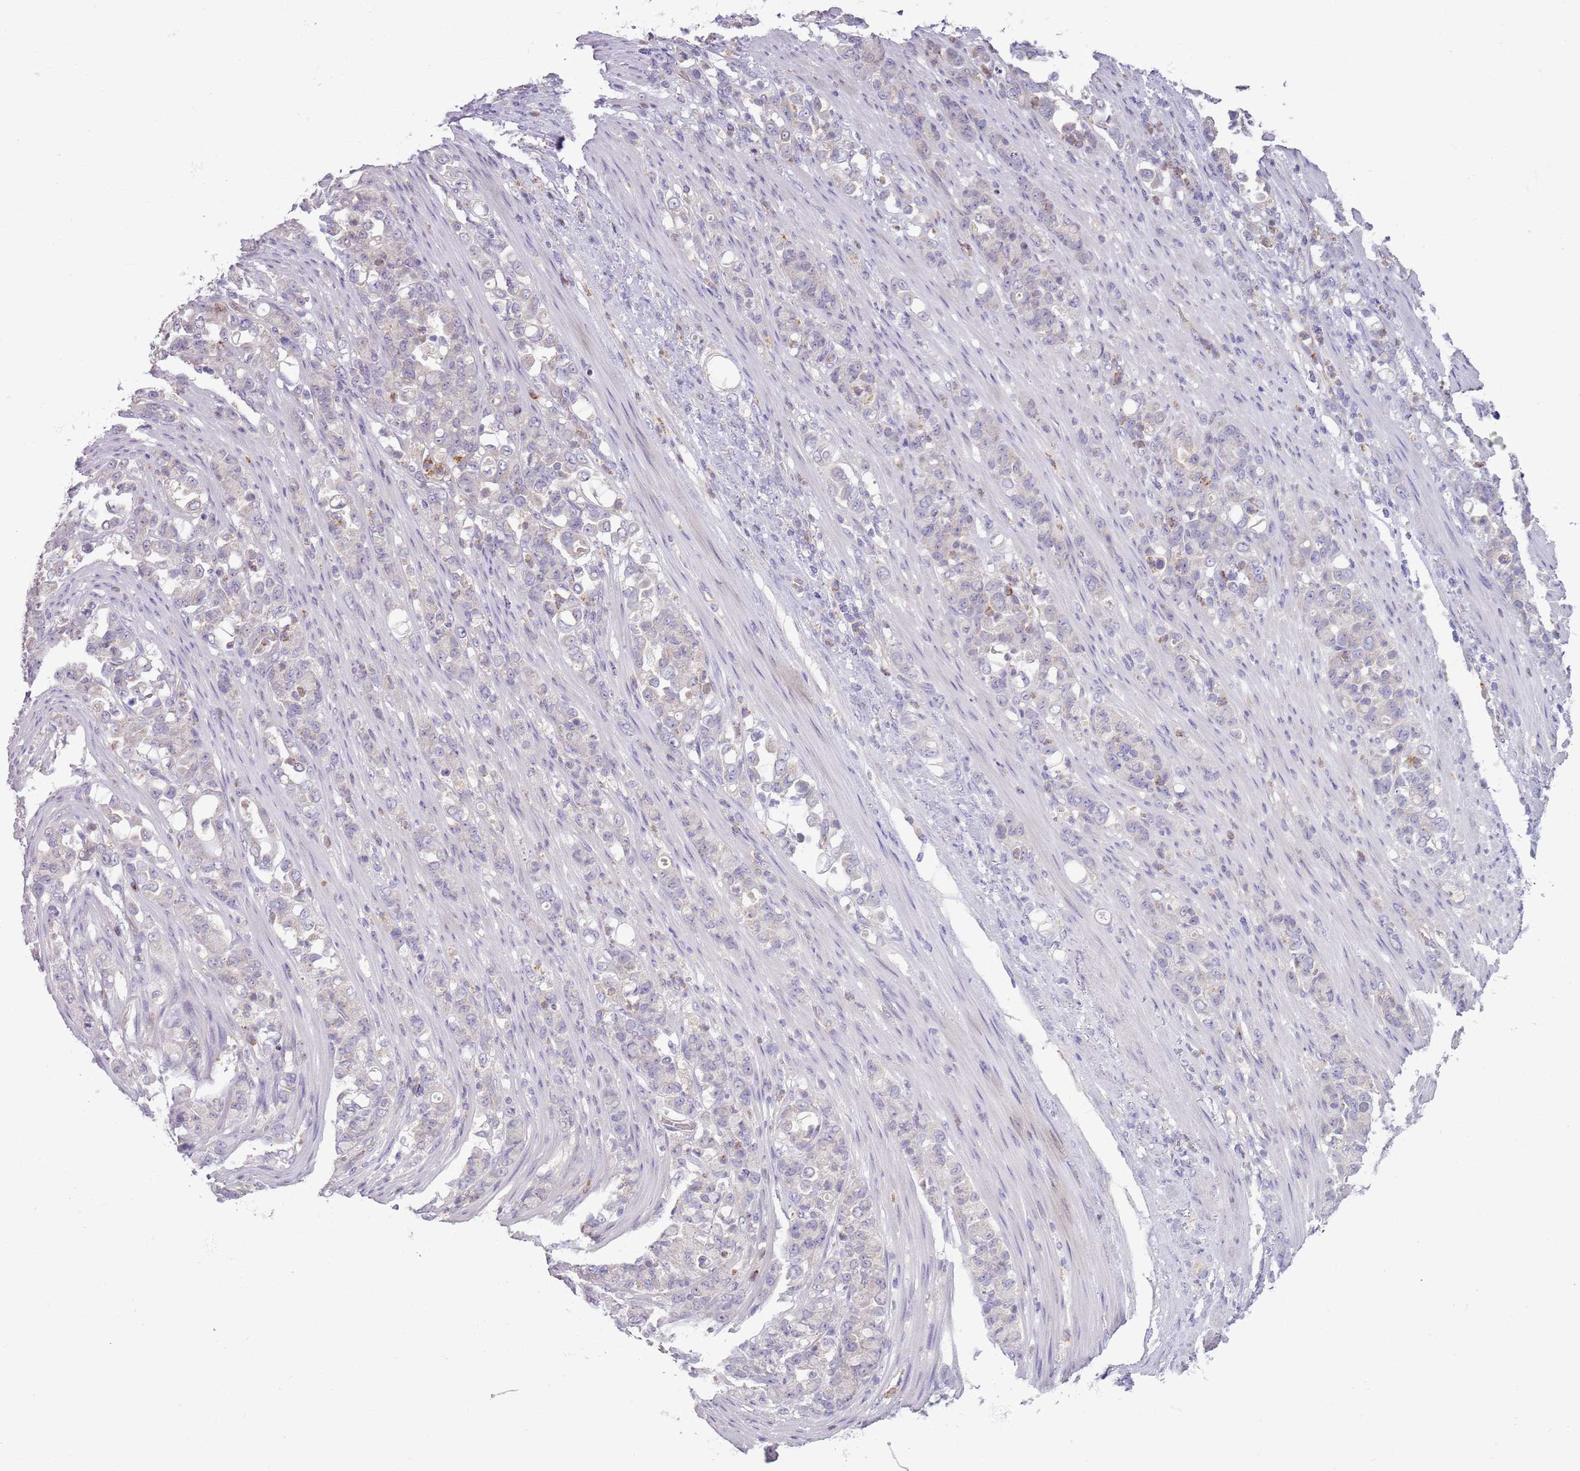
{"staining": {"intensity": "negative", "quantity": "none", "location": "none"}, "tissue": "stomach cancer", "cell_type": "Tumor cells", "image_type": "cancer", "snomed": [{"axis": "morphology", "description": "Normal tissue, NOS"}, {"axis": "morphology", "description": "Adenocarcinoma, NOS"}, {"axis": "topography", "description": "Stomach"}], "caption": "DAB (3,3'-diaminobenzidine) immunohistochemical staining of human stomach cancer (adenocarcinoma) exhibits no significant staining in tumor cells.", "gene": "SKOR2", "patient": {"sex": "female", "age": 79}}